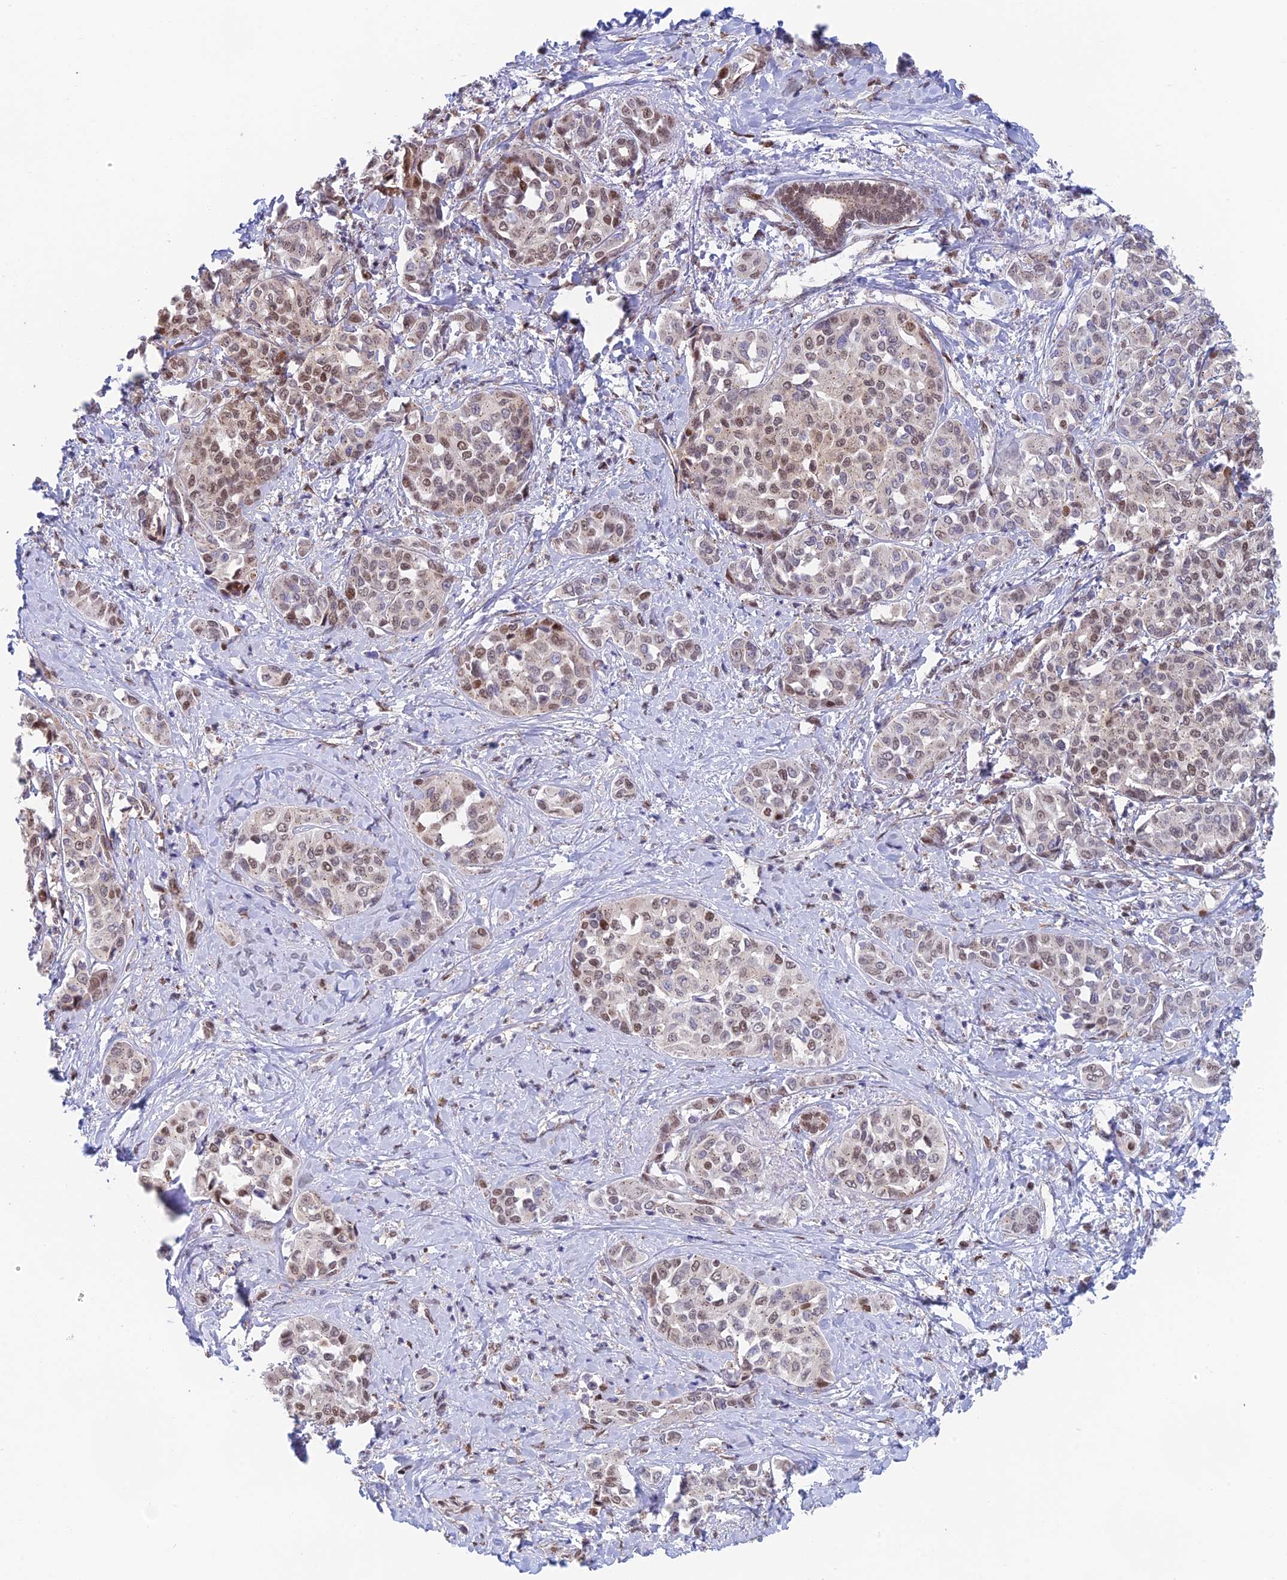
{"staining": {"intensity": "moderate", "quantity": "25%-75%", "location": "nuclear"}, "tissue": "liver cancer", "cell_type": "Tumor cells", "image_type": "cancer", "snomed": [{"axis": "morphology", "description": "Cholangiocarcinoma"}, {"axis": "topography", "description": "Liver"}], "caption": "Immunohistochemical staining of human liver cancer displays moderate nuclear protein staining in about 25%-75% of tumor cells.", "gene": "MRPL17", "patient": {"sex": "female", "age": 77}}